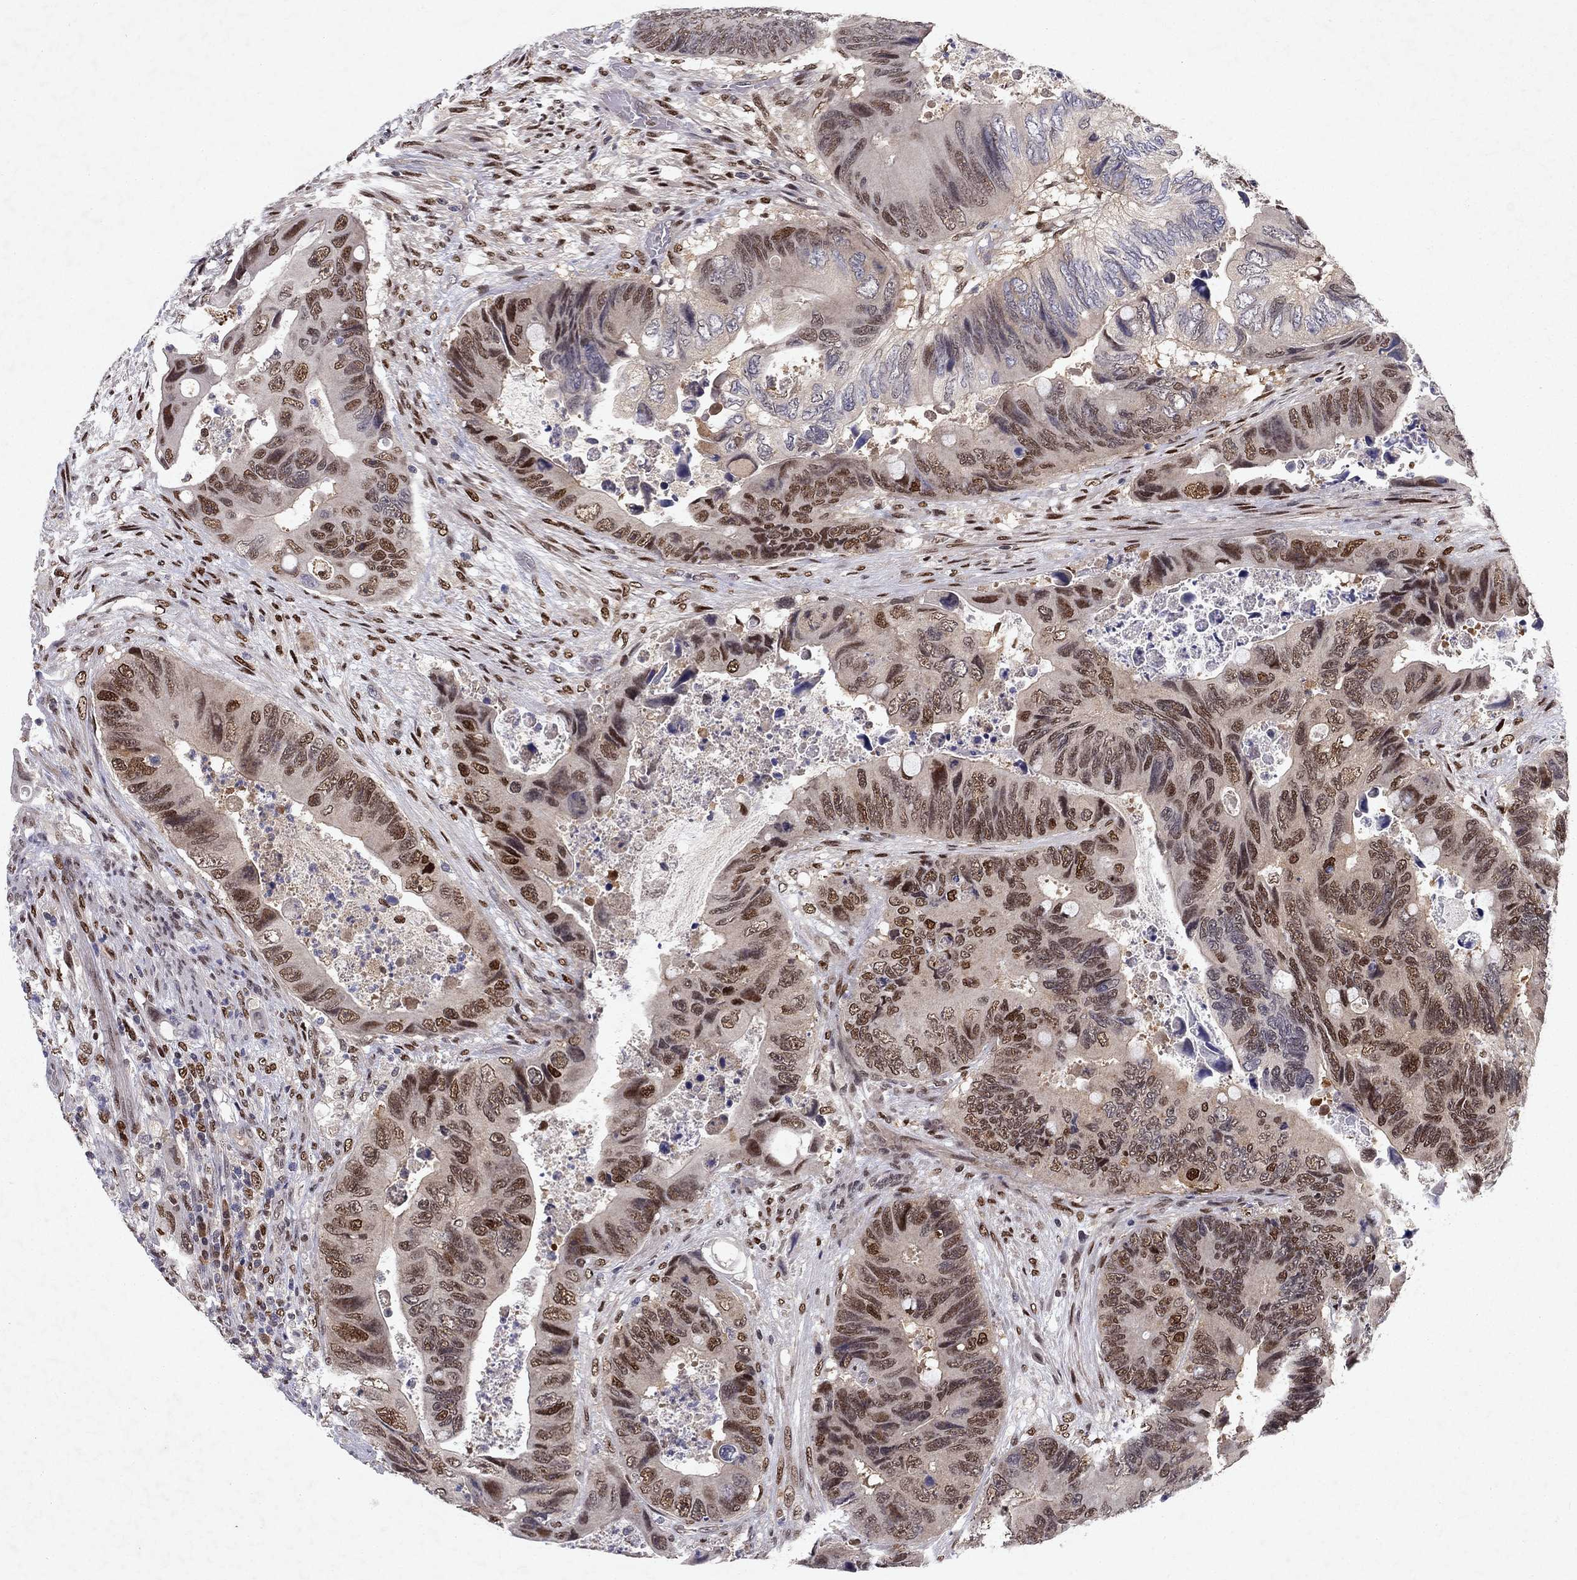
{"staining": {"intensity": "negative", "quantity": "none", "location": "none"}, "tissue": "colorectal cancer", "cell_type": "Tumor cells", "image_type": "cancer", "snomed": [{"axis": "morphology", "description": "Adenocarcinoma, NOS"}, {"axis": "topography", "description": "Rectum"}], "caption": "This photomicrograph is of colorectal cancer stained with immunohistochemistry (IHC) to label a protein in brown with the nuclei are counter-stained blue. There is no expression in tumor cells. (Stains: DAB immunohistochemistry with hematoxylin counter stain, Microscopy: brightfield microscopy at high magnification).", "gene": "CRTC1", "patient": {"sex": "male", "age": 63}}